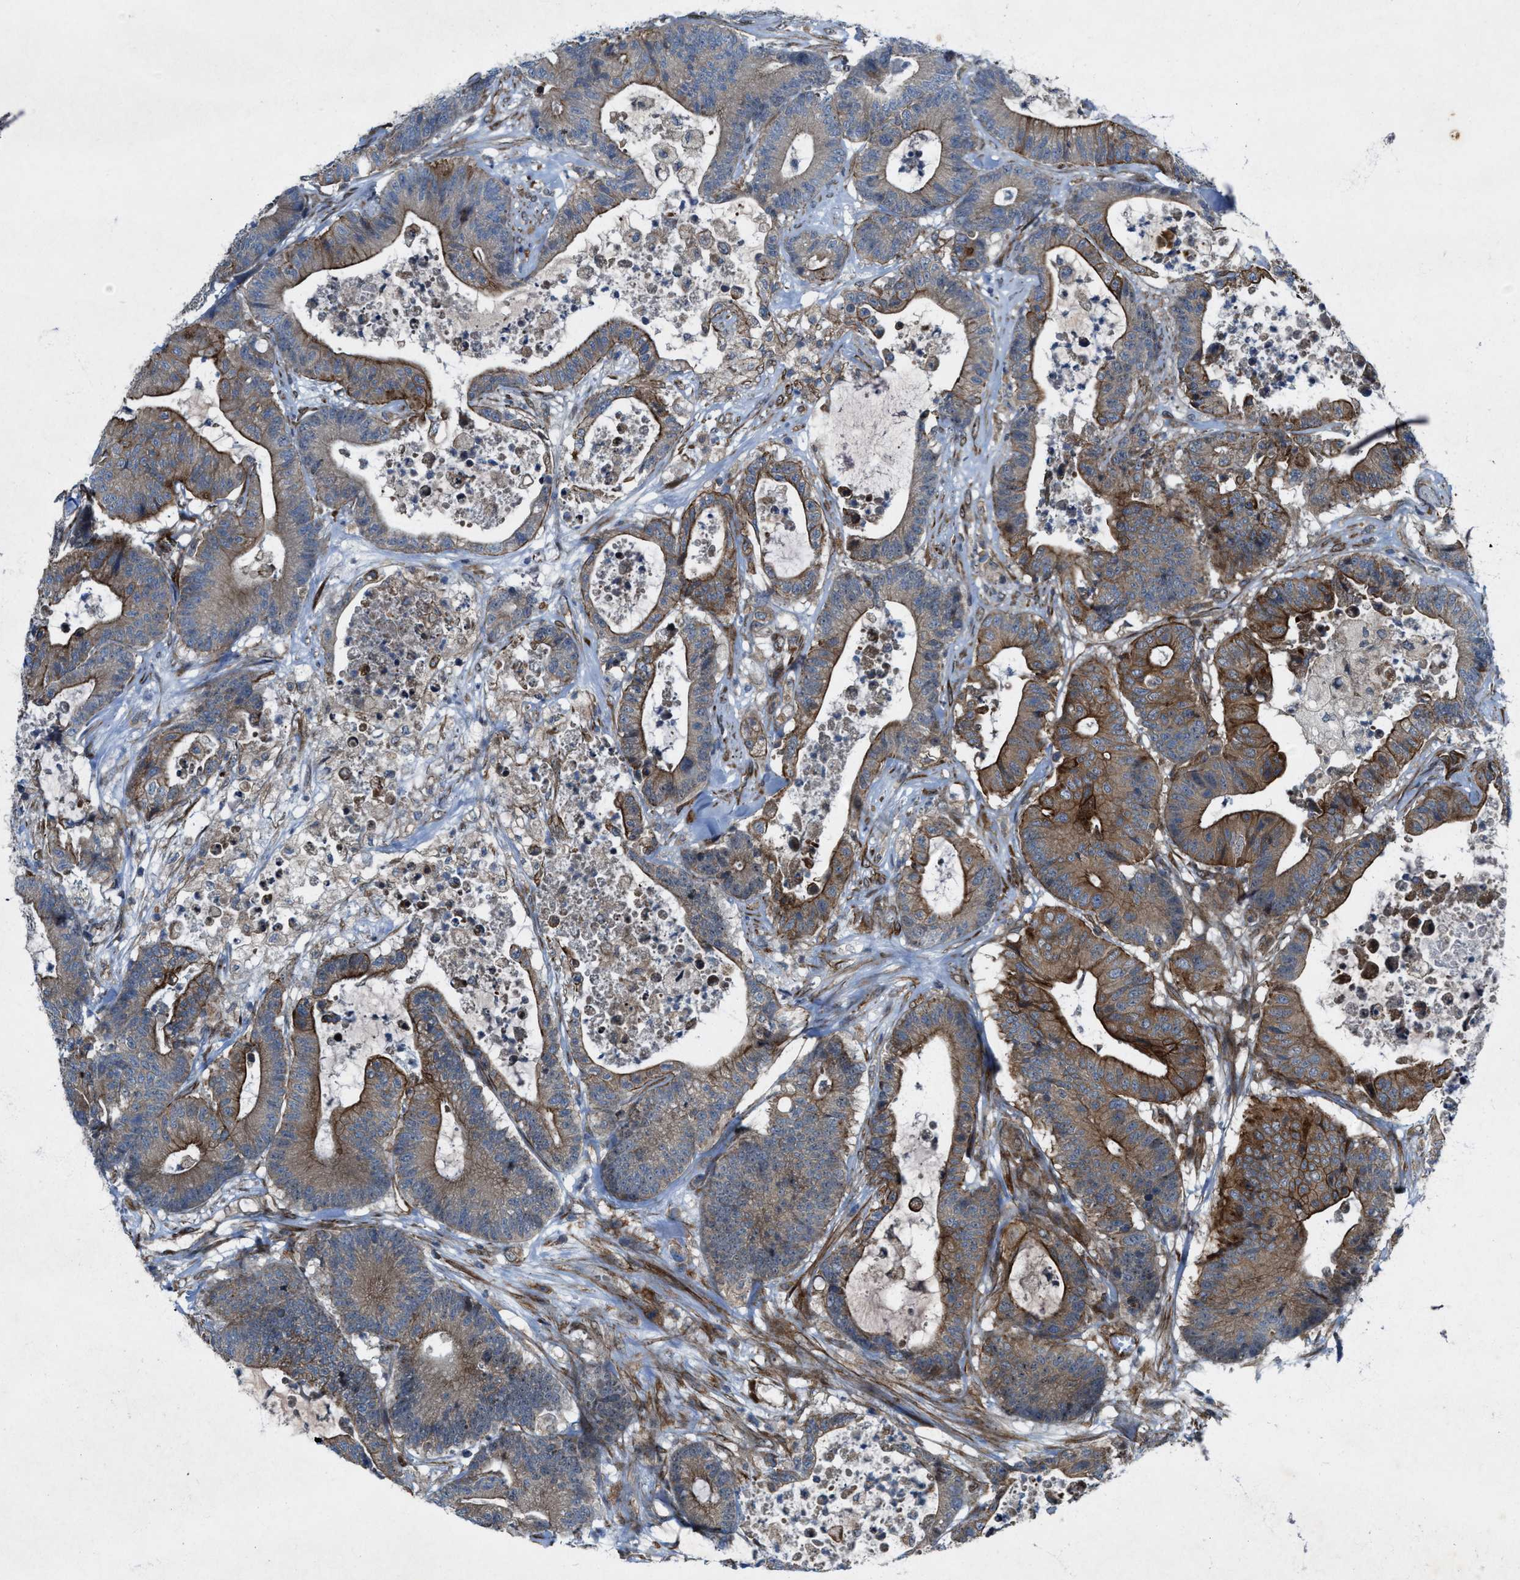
{"staining": {"intensity": "moderate", "quantity": ">75%", "location": "cytoplasmic/membranous"}, "tissue": "colorectal cancer", "cell_type": "Tumor cells", "image_type": "cancer", "snomed": [{"axis": "morphology", "description": "Adenocarcinoma, NOS"}, {"axis": "topography", "description": "Colon"}], "caption": "High-power microscopy captured an IHC micrograph of colorectal cancer, revealing moderate cytoplasmic/membranous expression in about >75% of tumor cells.", "gene": "URGCP", "patient": {"sex": "female", "age": 84}}